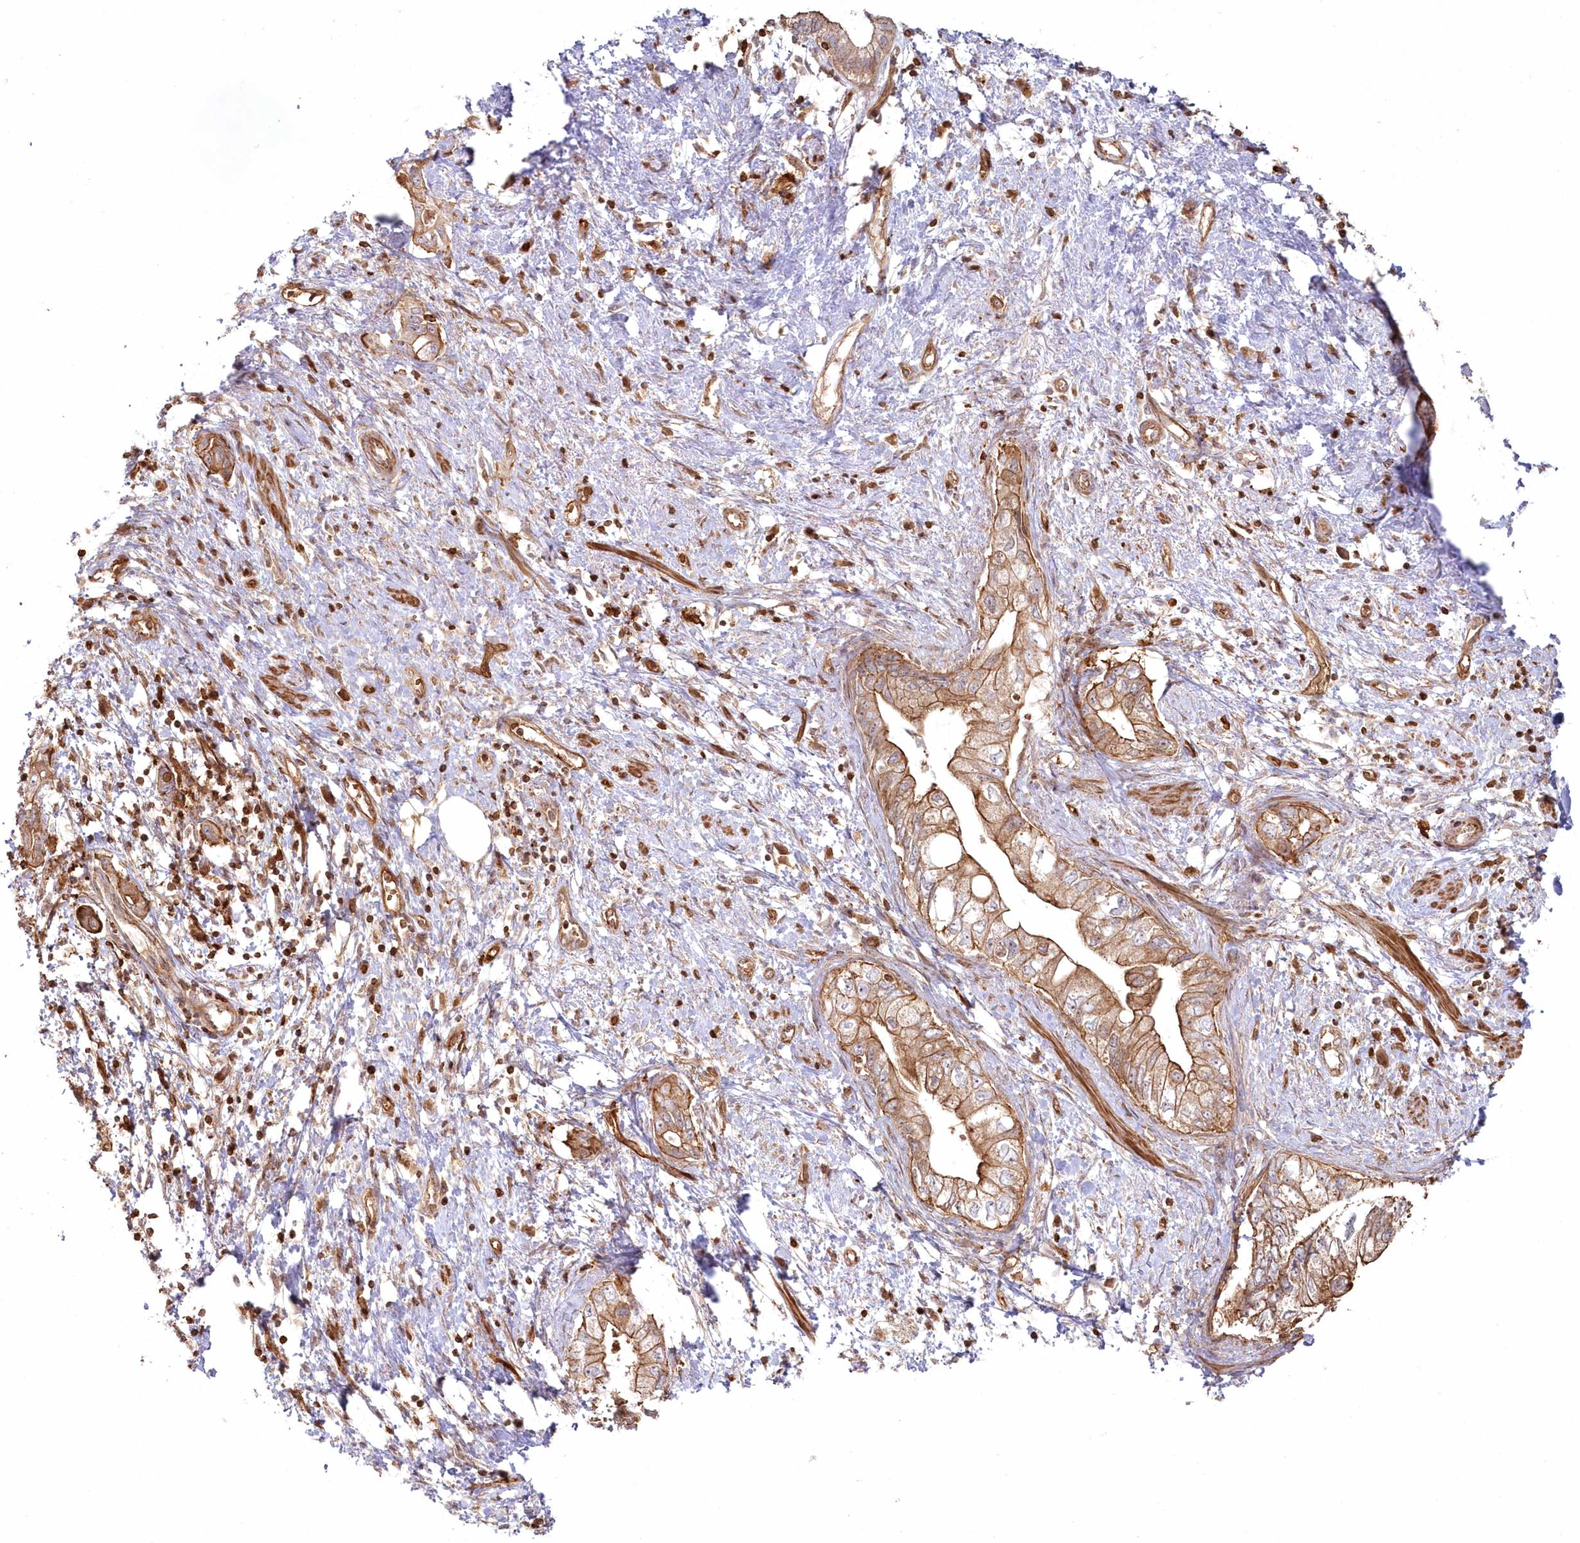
{"staining": {"intensity": "moderate", "quantity": ">75%", "location": "cytoplasmic/membranous"}, "tissue": "pancreatic cancer", "cell_type": "Tumor cells", "image_type": "cancer", "snomed": [{"axis": "morphology", "description": "Adenocarcinoma, NOS"}, {"axis": "topography", "description": "Pancreas"}], "caption": "Adenocarcinoma (pancreatic) tissue displays moderate cytoplasmic/membranous positivity in approximately >75% of tumor cells", "gene": "RGCC", "patient": {"sex": "female", "age": 73}}